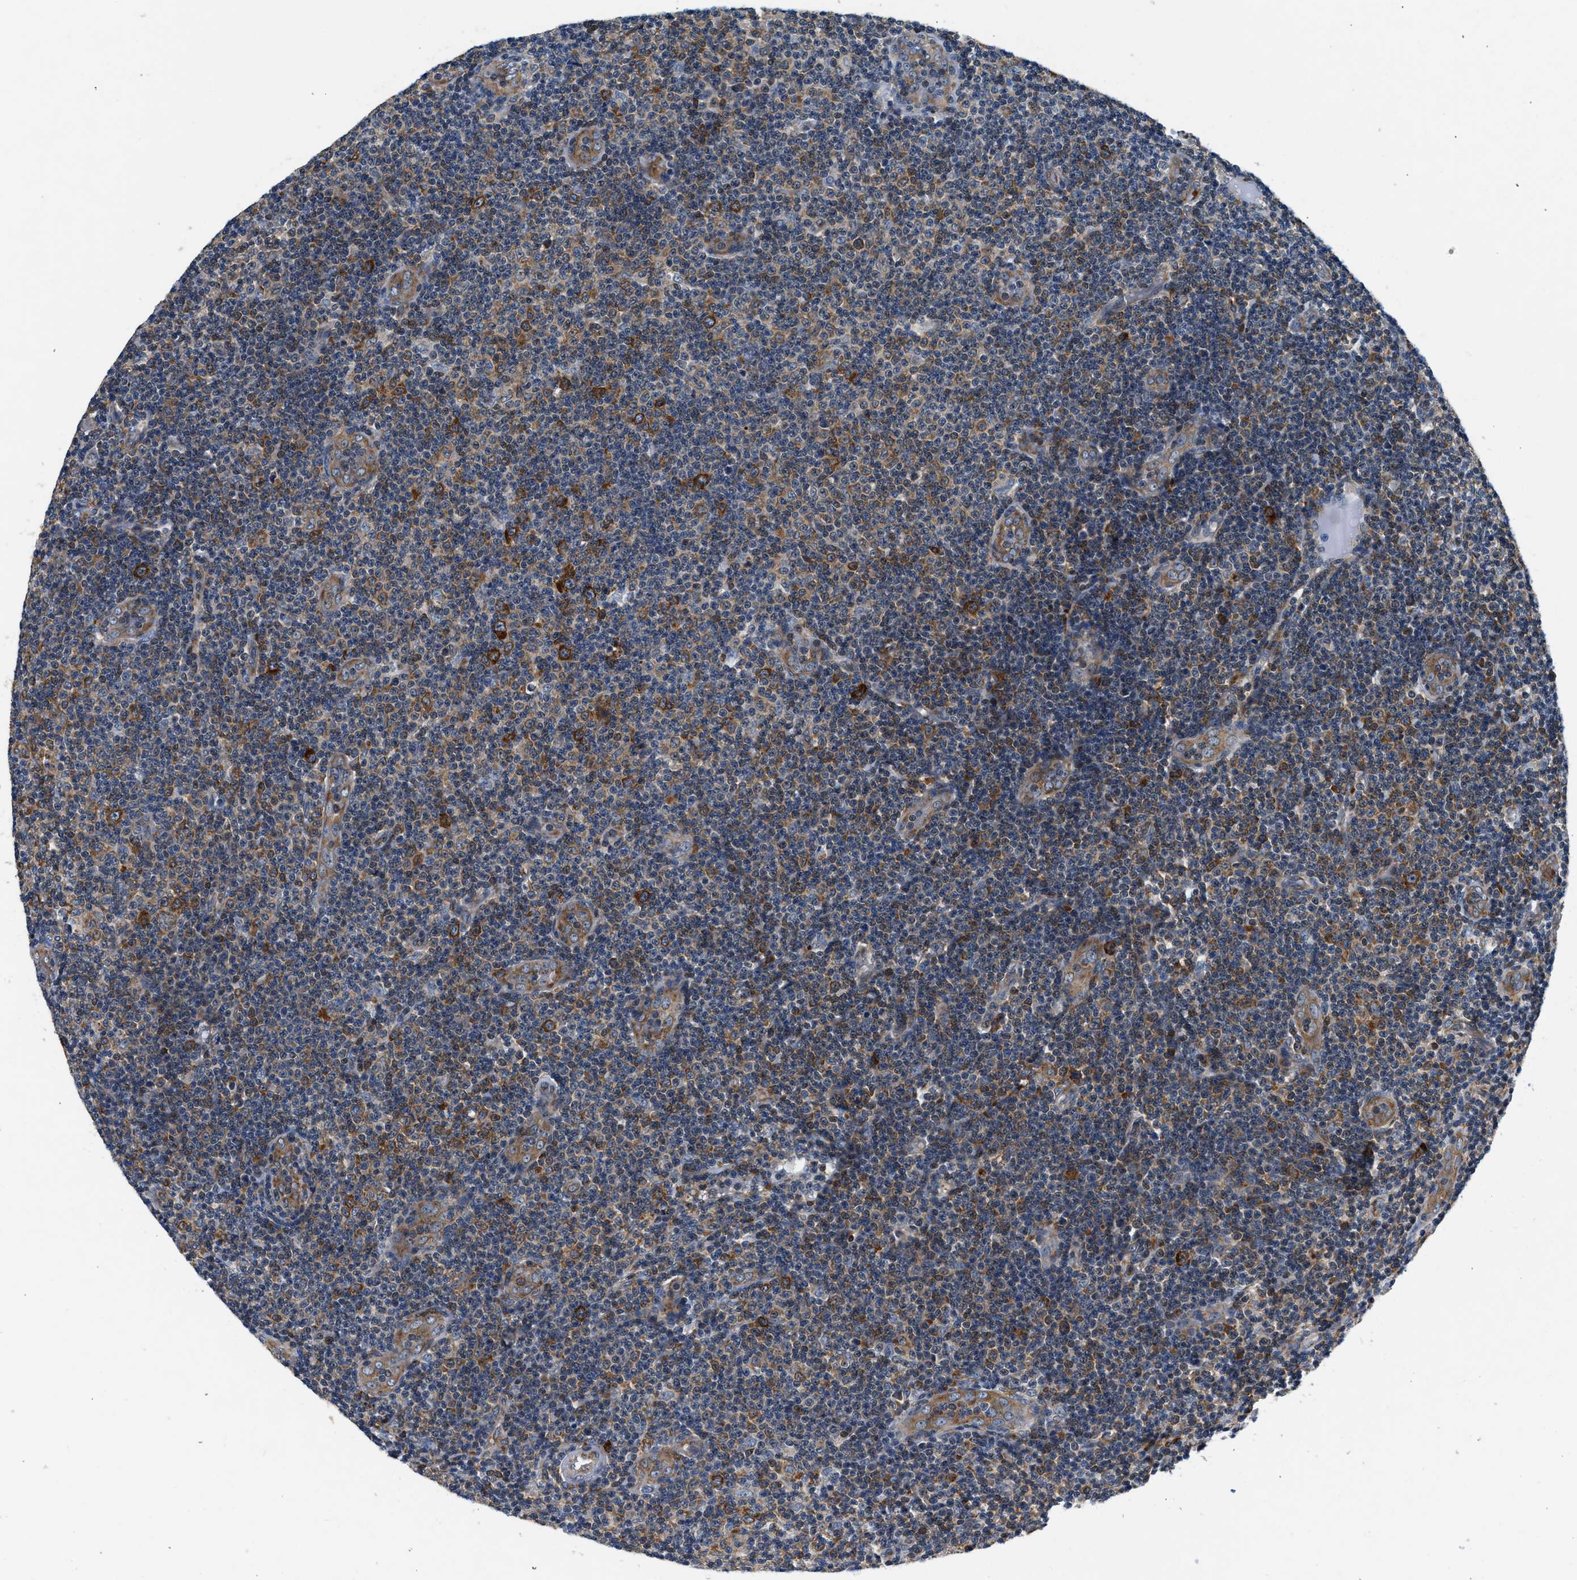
{"staining": {"intensity": "moderate", "quantity": "25%-75%", "location": "cytoplasmic/membranous"}, "tissue": "lymphoma", "cell_type": "Tumor cells", "image_type": "cancer", "snomed": [{"axis": "morphology", "description": "Malignant lymphoma, non-Hodgkin's type, Low grade"}, {"axis": "topography", "description": "Lymph node"}], "caption": "High-power microscopy captured an immunohistochemistry micrograph of lymphoma, revealing moderate cytoplasmic/membranous expression in about 25%-75% of tumor cells.", "gene": "PA2G4", "patient": {"sex": "male", "age": 83}}